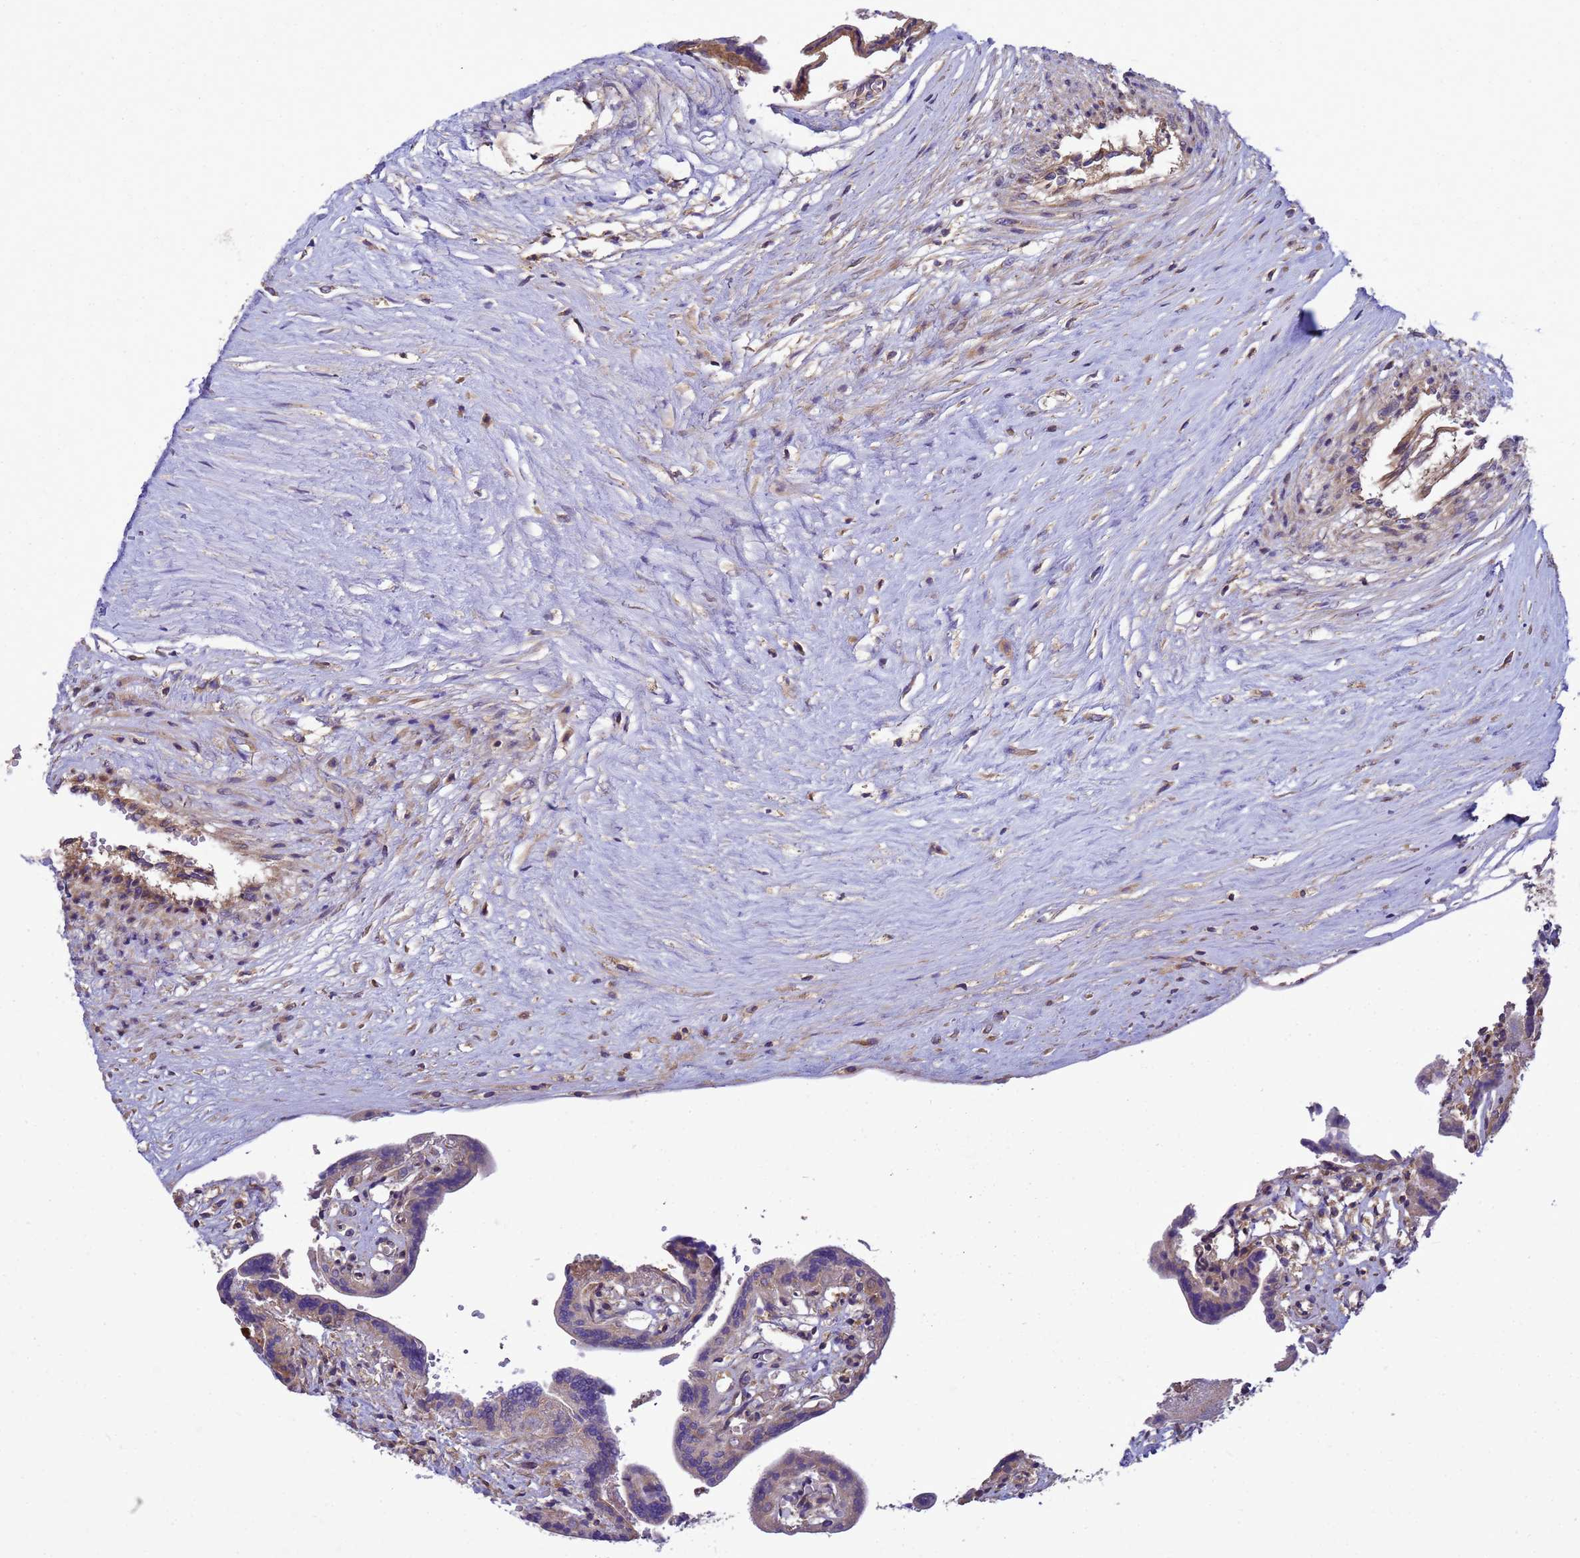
{"staining": {"intensity": "moderate", "quantity": ">75%", "location": "cytoplasmic/membranous"}, "tissue": "placenta", "cell_type": "Trophoblastic cells", "image_type": "normal", "snomed": [{"axis": "morphology", "description": "Normal tissue, NOS"}, {"axis": "topography", "description": "Placenta"}], "caption": "Moderate cytoplasmic/membranous expression is identified in about >75% of trophoblastic cells in benign placenta.", "gene": "BECN1", "patient": {"sex": "female", "age": 37}}